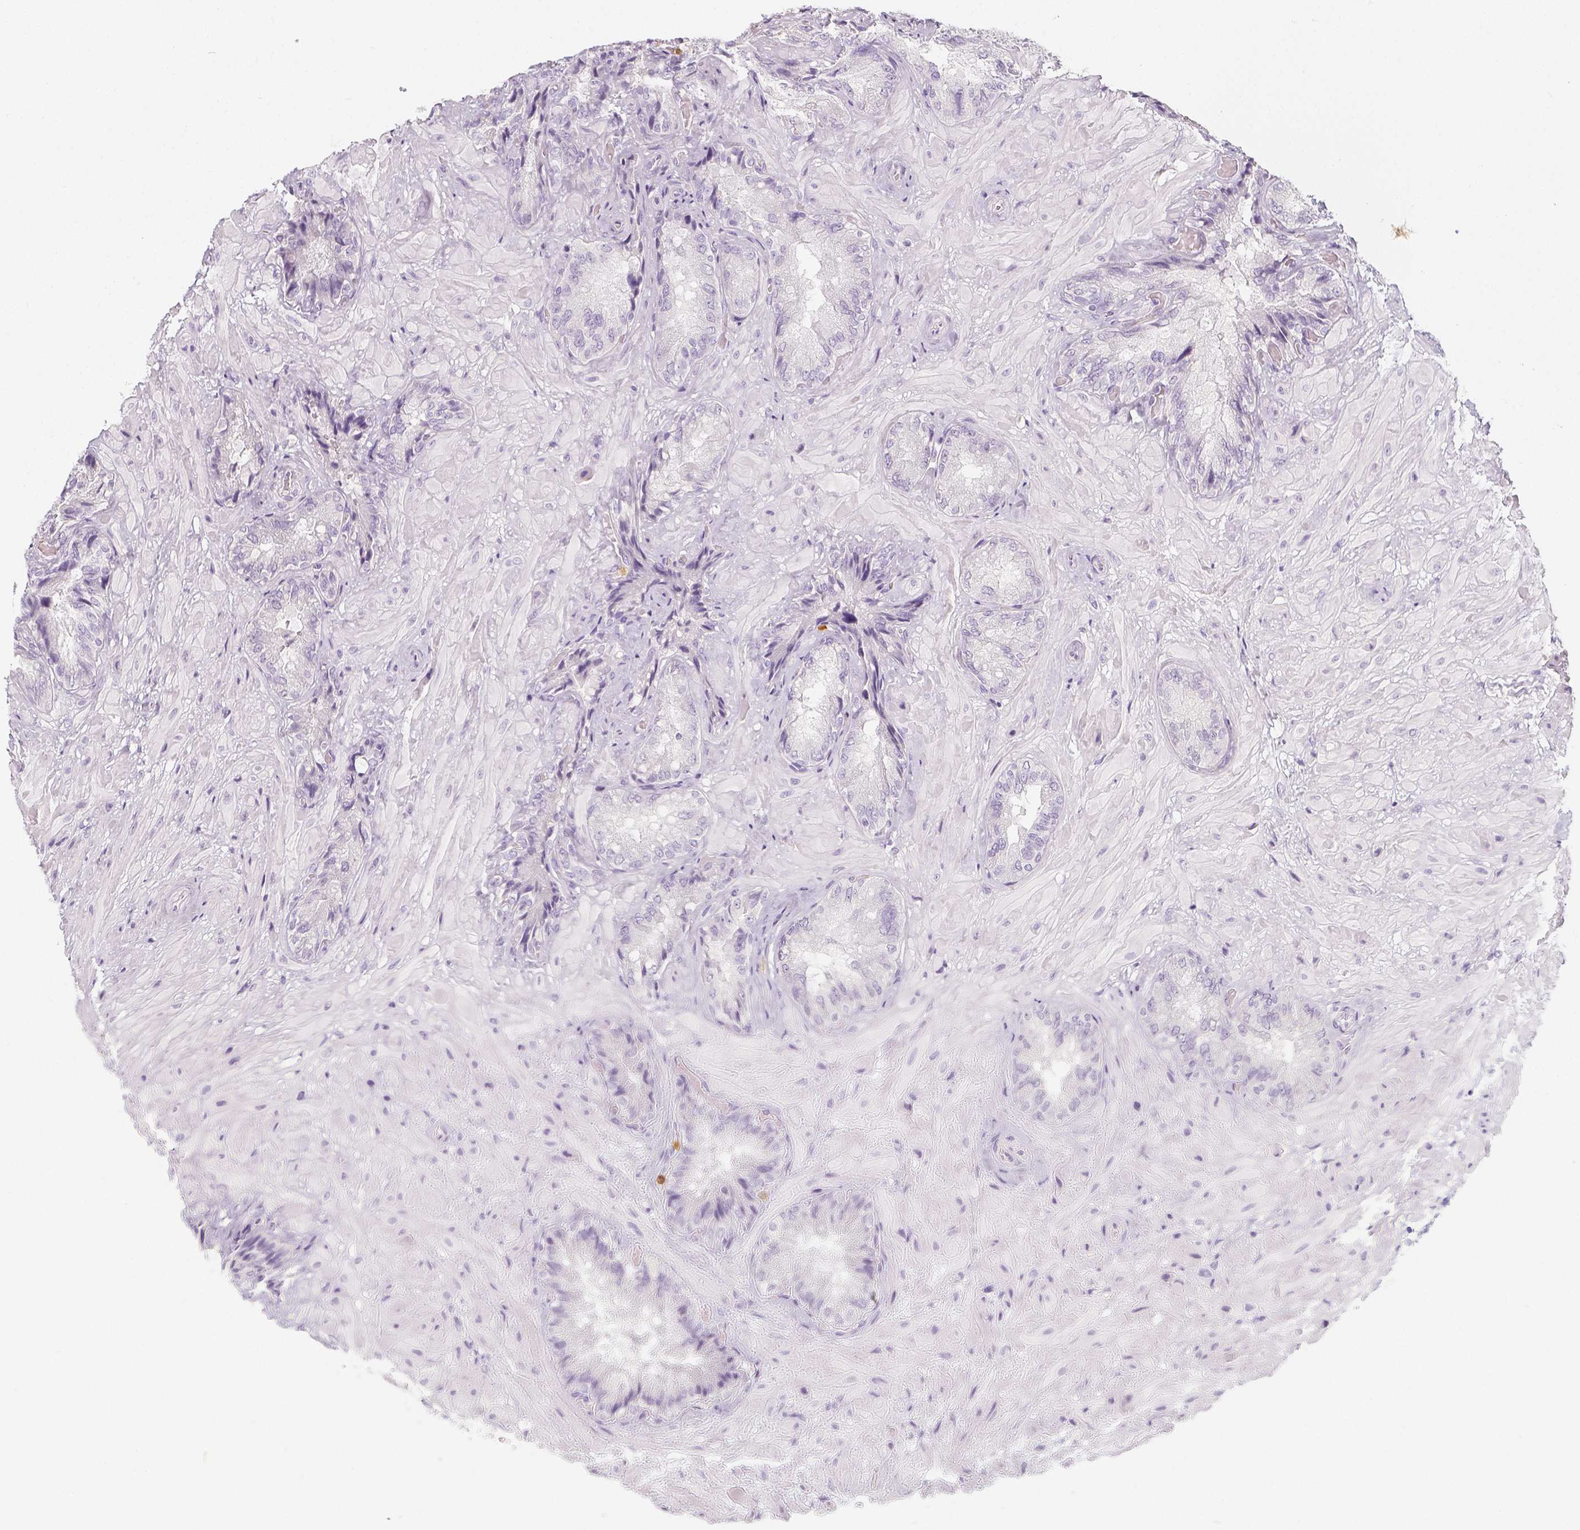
{"staining": {"intensity": "negative", "quantity": "none", "location": "none"}, "tissue": "seminal vesicle", "cell_type": "Glandular cells", "image_type": "normal", "snomed": [{"axis": "morphology", "description": "Normal tissue, NOS"}, {"axis": "topography", "description": "Seminal veicle"}], "caption": "Immunohistochemistry histopathology image of benign seminal vesicle: human seminal vesicle stained with DAB displays no significant protein positivity in glandular cells.", "gene": "NECAB2", "patient": {"sex": "male", "age": 57}}